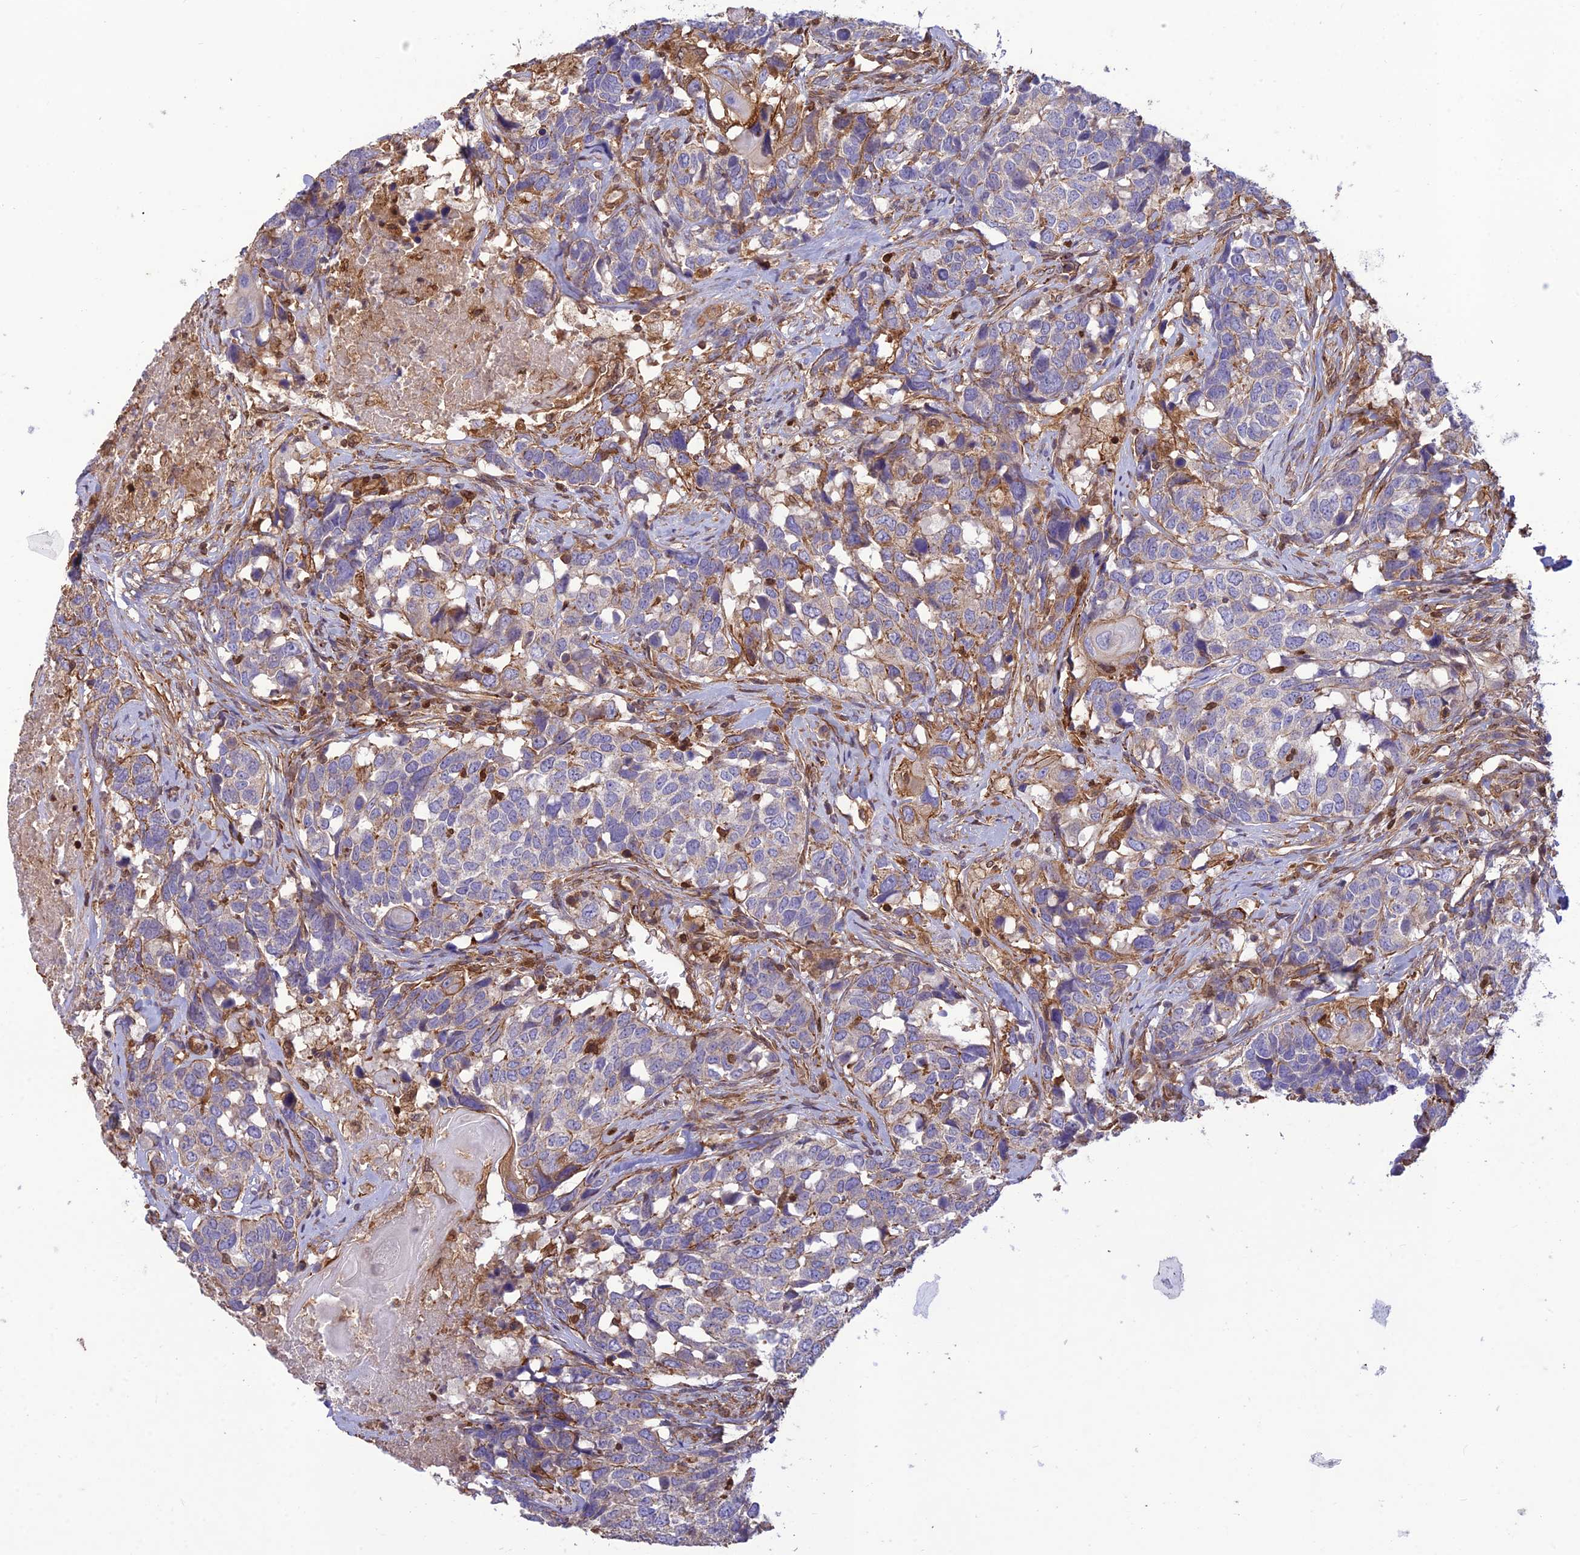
{"staining": {"intensity": "weak", "quantity": "<25%", "location": "cytoplasmic/membranous"}, "tissue": "head and neck cancer", "cell_type": "Tumor cells", "image_type": "cancer", "snomed": [{"axis": "morphology", "description": "Squamous cell carcinoma, NOS"}, {"axis": "topography", "description": "Head-Neck"}], "caption": "Photomicrograph shows no significant protein expression in tumor cells of head and neck cancer. The staining was performed using DAB to visualize the protein expression in brown, while the nuclei were stained in blue with hematoxylin (Magnification: 20x).", "gene": "HPSE2", "patient": {"sex": "male", "age": 66}}